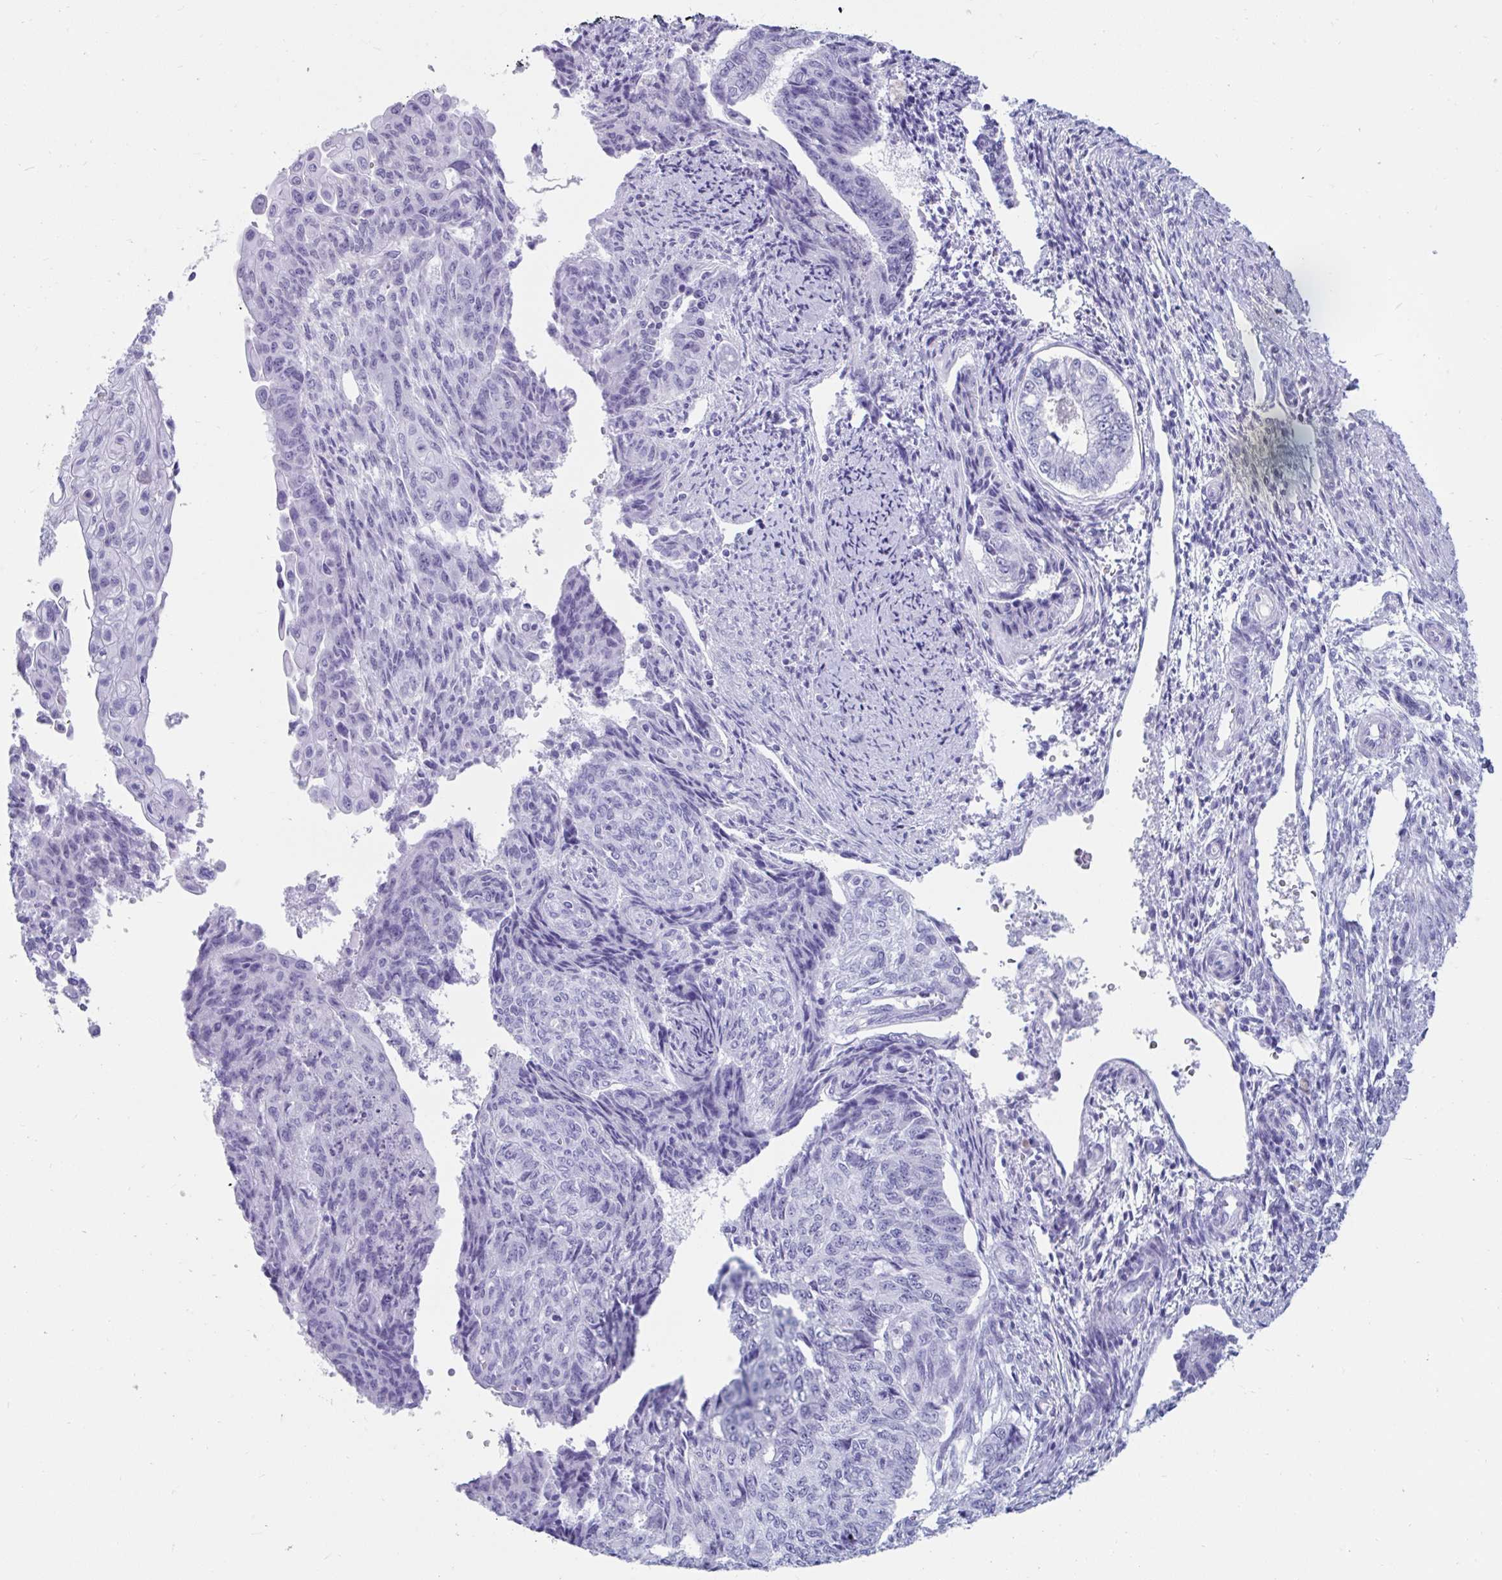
{"staining": {"intensity": "negative", "quantity": "none", "location": "none"}, "tissue": "endometrial cancer", "cell_type": "Tumor cells", "image_type": "cancer", "snomed": [{"axis": "morphology", "description": "Adenocarcinoma, NOS"}, {"axis": "topography", "description": "Endometrium"}], "caption": "Tumor cells show no significant expression in adenocarcinoma (endometrial).", "gene": "GKN2", "patient": {"sex": "female", "age": 32}}